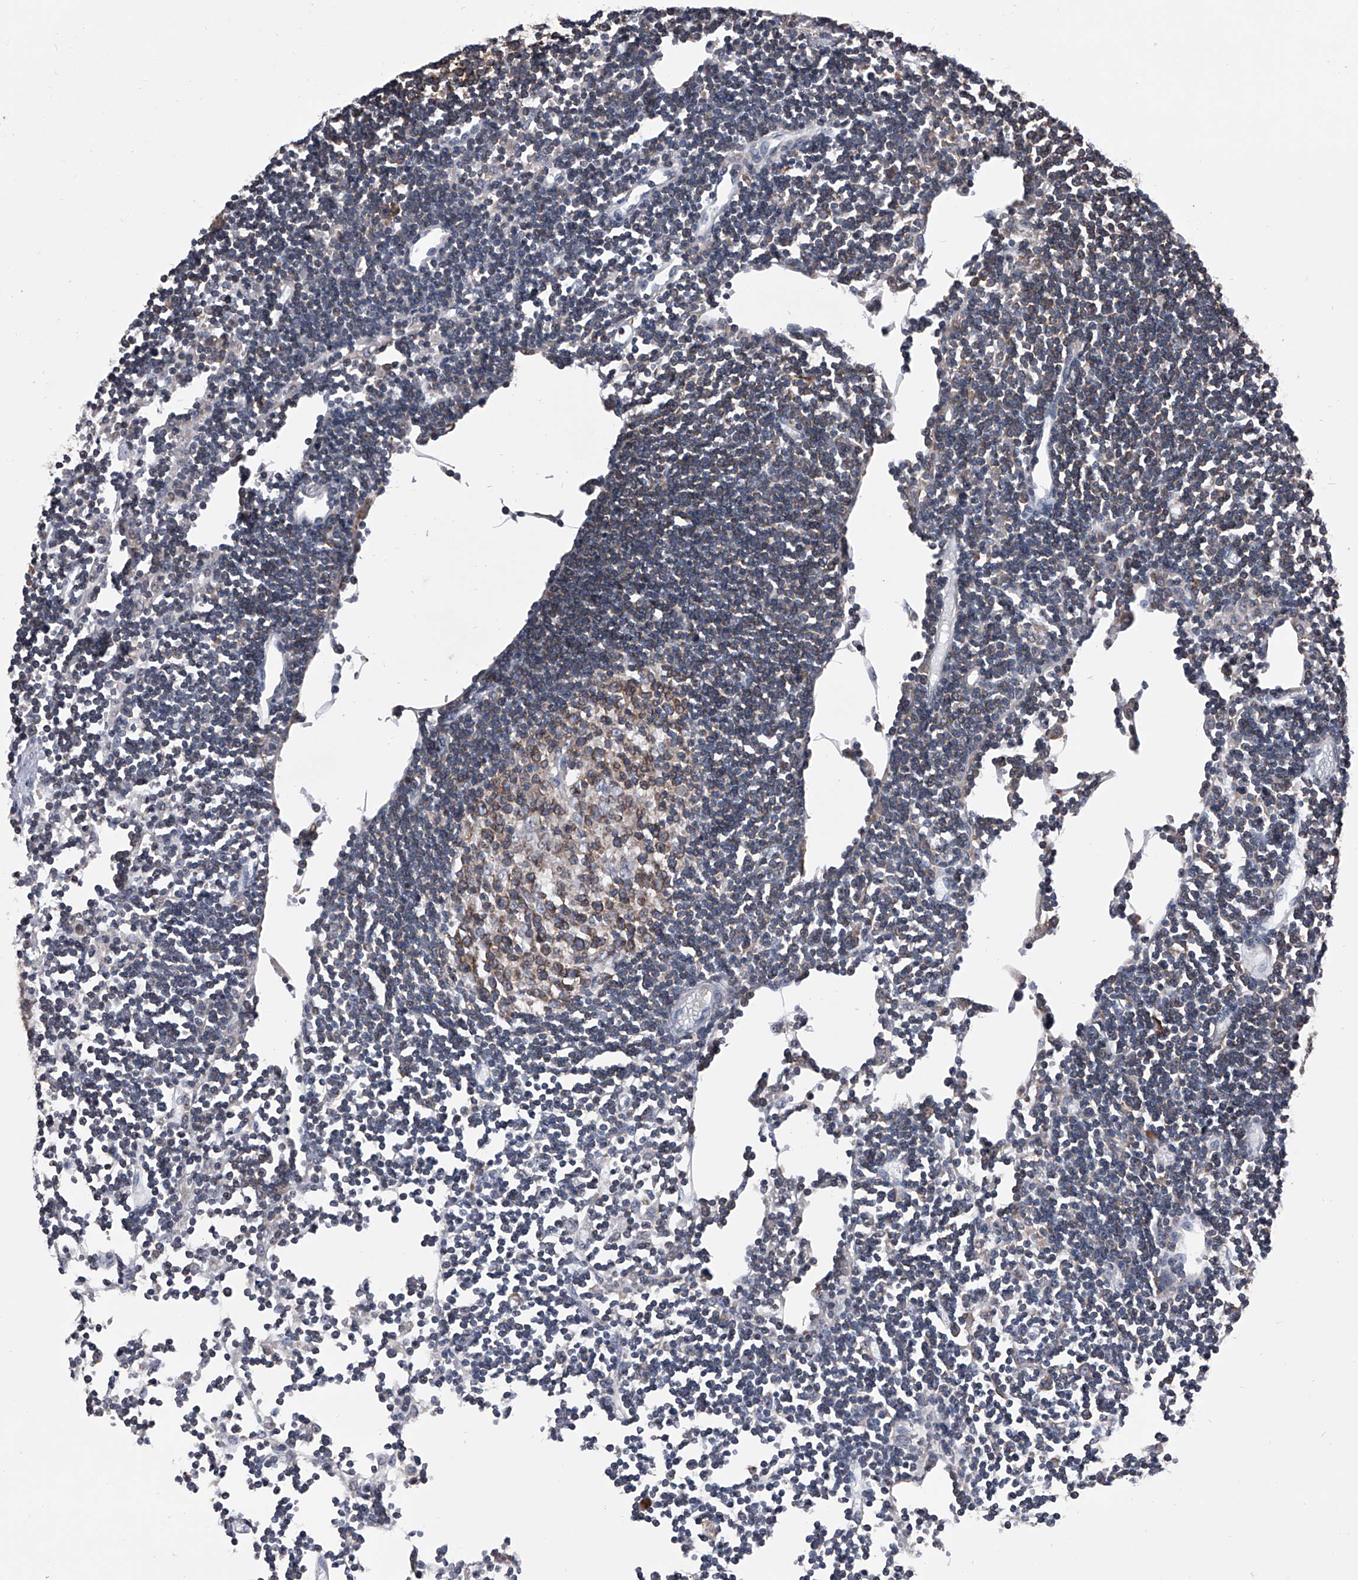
{"staining": {"intensity": "strong", "quantity": "25%-75%", "location": "cytoplasmic/membranous"}, "tissue": "lymph node", "cell_type": "Germinal center cells", "image_type": "normal", "snomed": [{"axis": "morphology", "description": "Normal tissue, NOS"}, {"axis": "topography", "description": "Lymph node"}], "caption": "About 25%-75% of germinal center cells in unremarkable lymph node display strong cytoplasmic/membranous protein expression as visualized by brown immunohistochemical staining.", "gene": "PIP5K1A", "patient": {"sex": "female", "age": 11}}